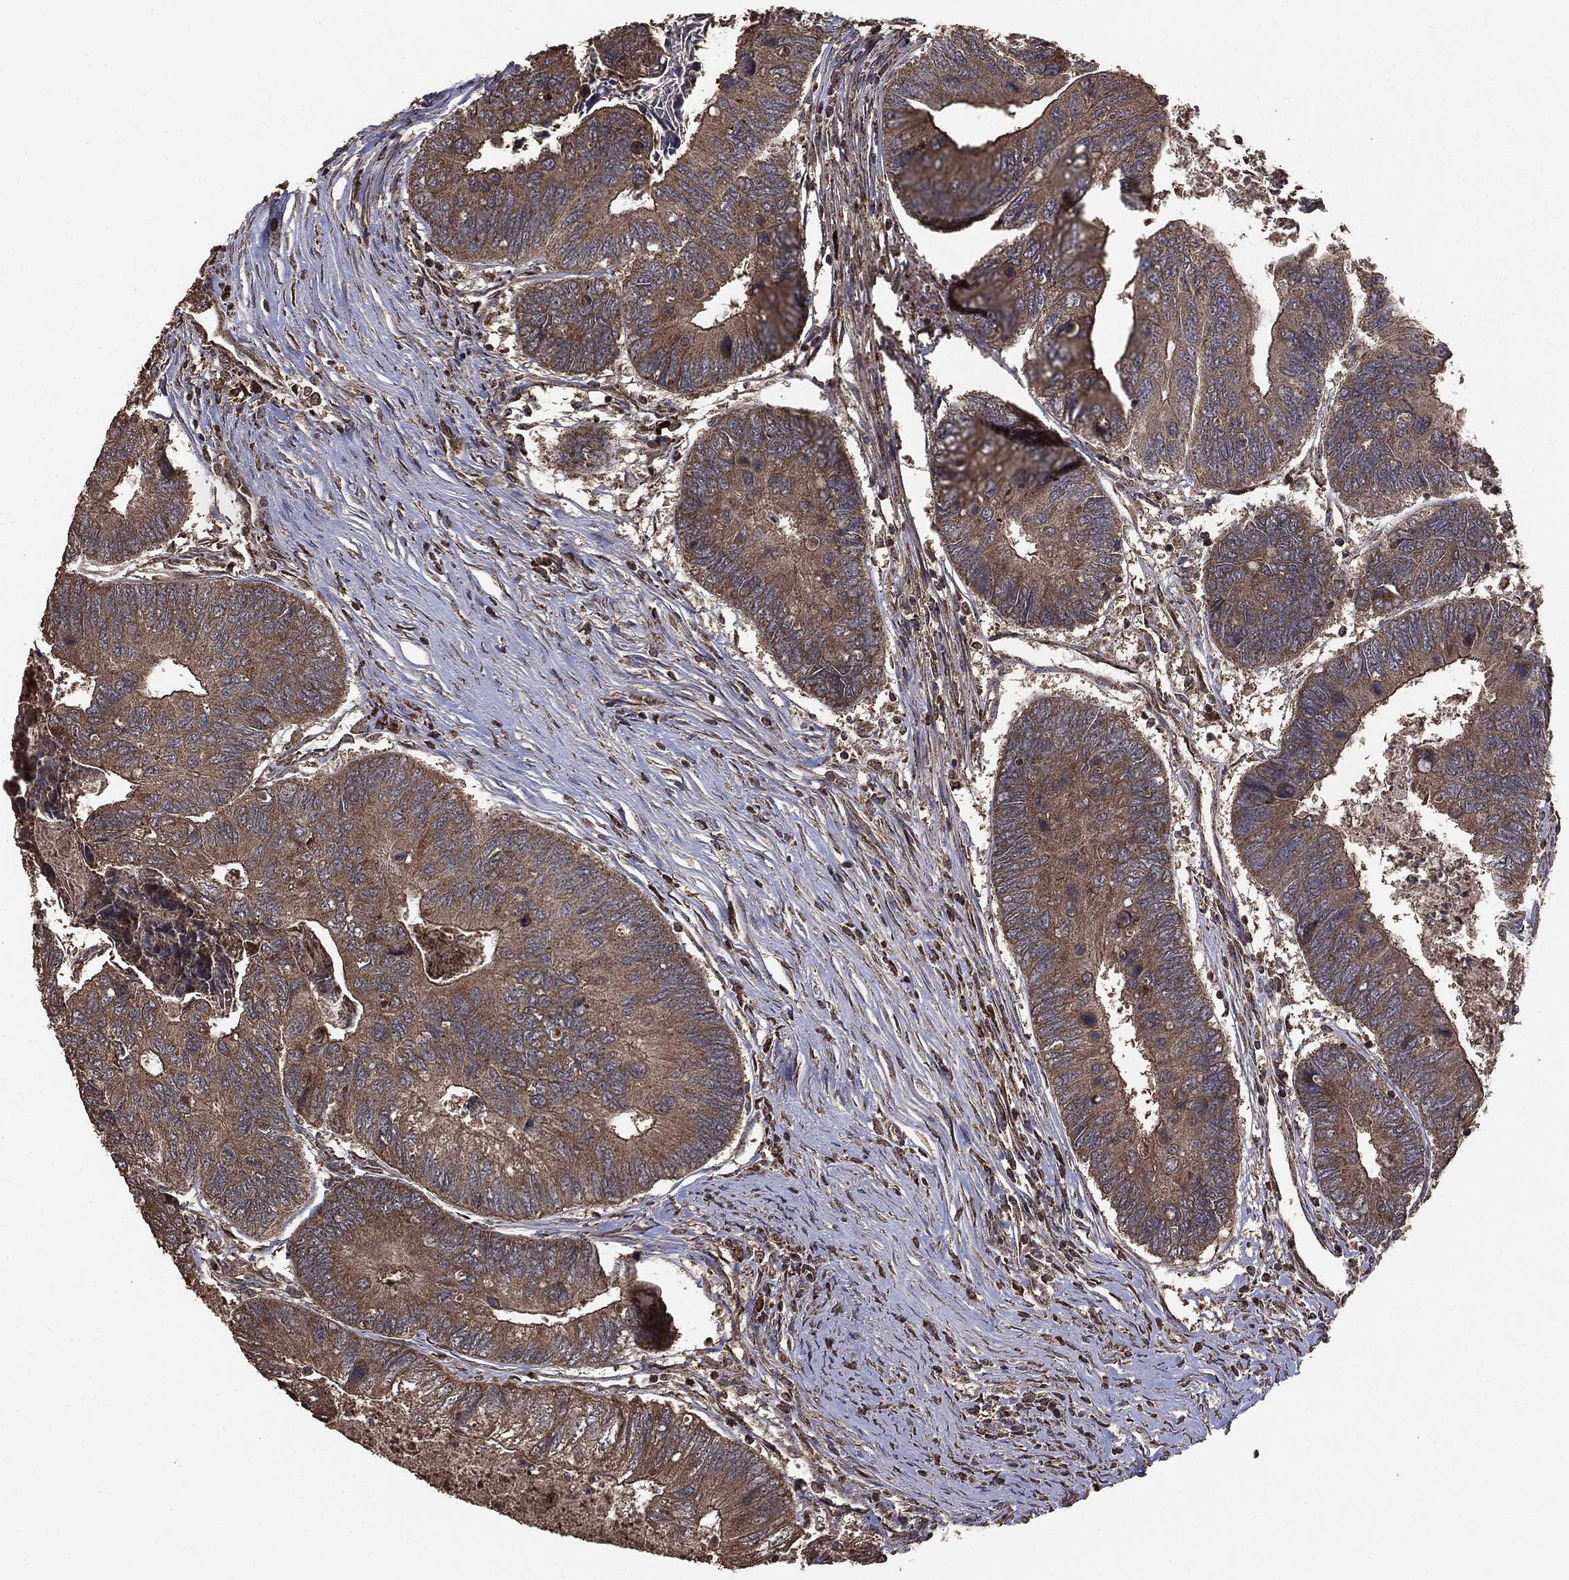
{"staining": {"intensity": "moderate", "quantity": ">75%", "location": "cytoplasmic/membranous"}, "tissue": "colorectal cancer", "cell_type": "Tumor cells", "image_type": "cancer", "snomed": [{"axis": "morphology", "description": "Adenocarcinoma, NOS"}, {"axis": "topography", "description": "Colon"}], "caption": "This is a photomicrograph of immunohistochemistry (IHC) staining of adenocarcinoma (colorectal), which shows moderate expression in the cytoplasmic/membranous of tumor cells.", "gene": "MTOR", "patient": {"sex": "female", "age": 67}}